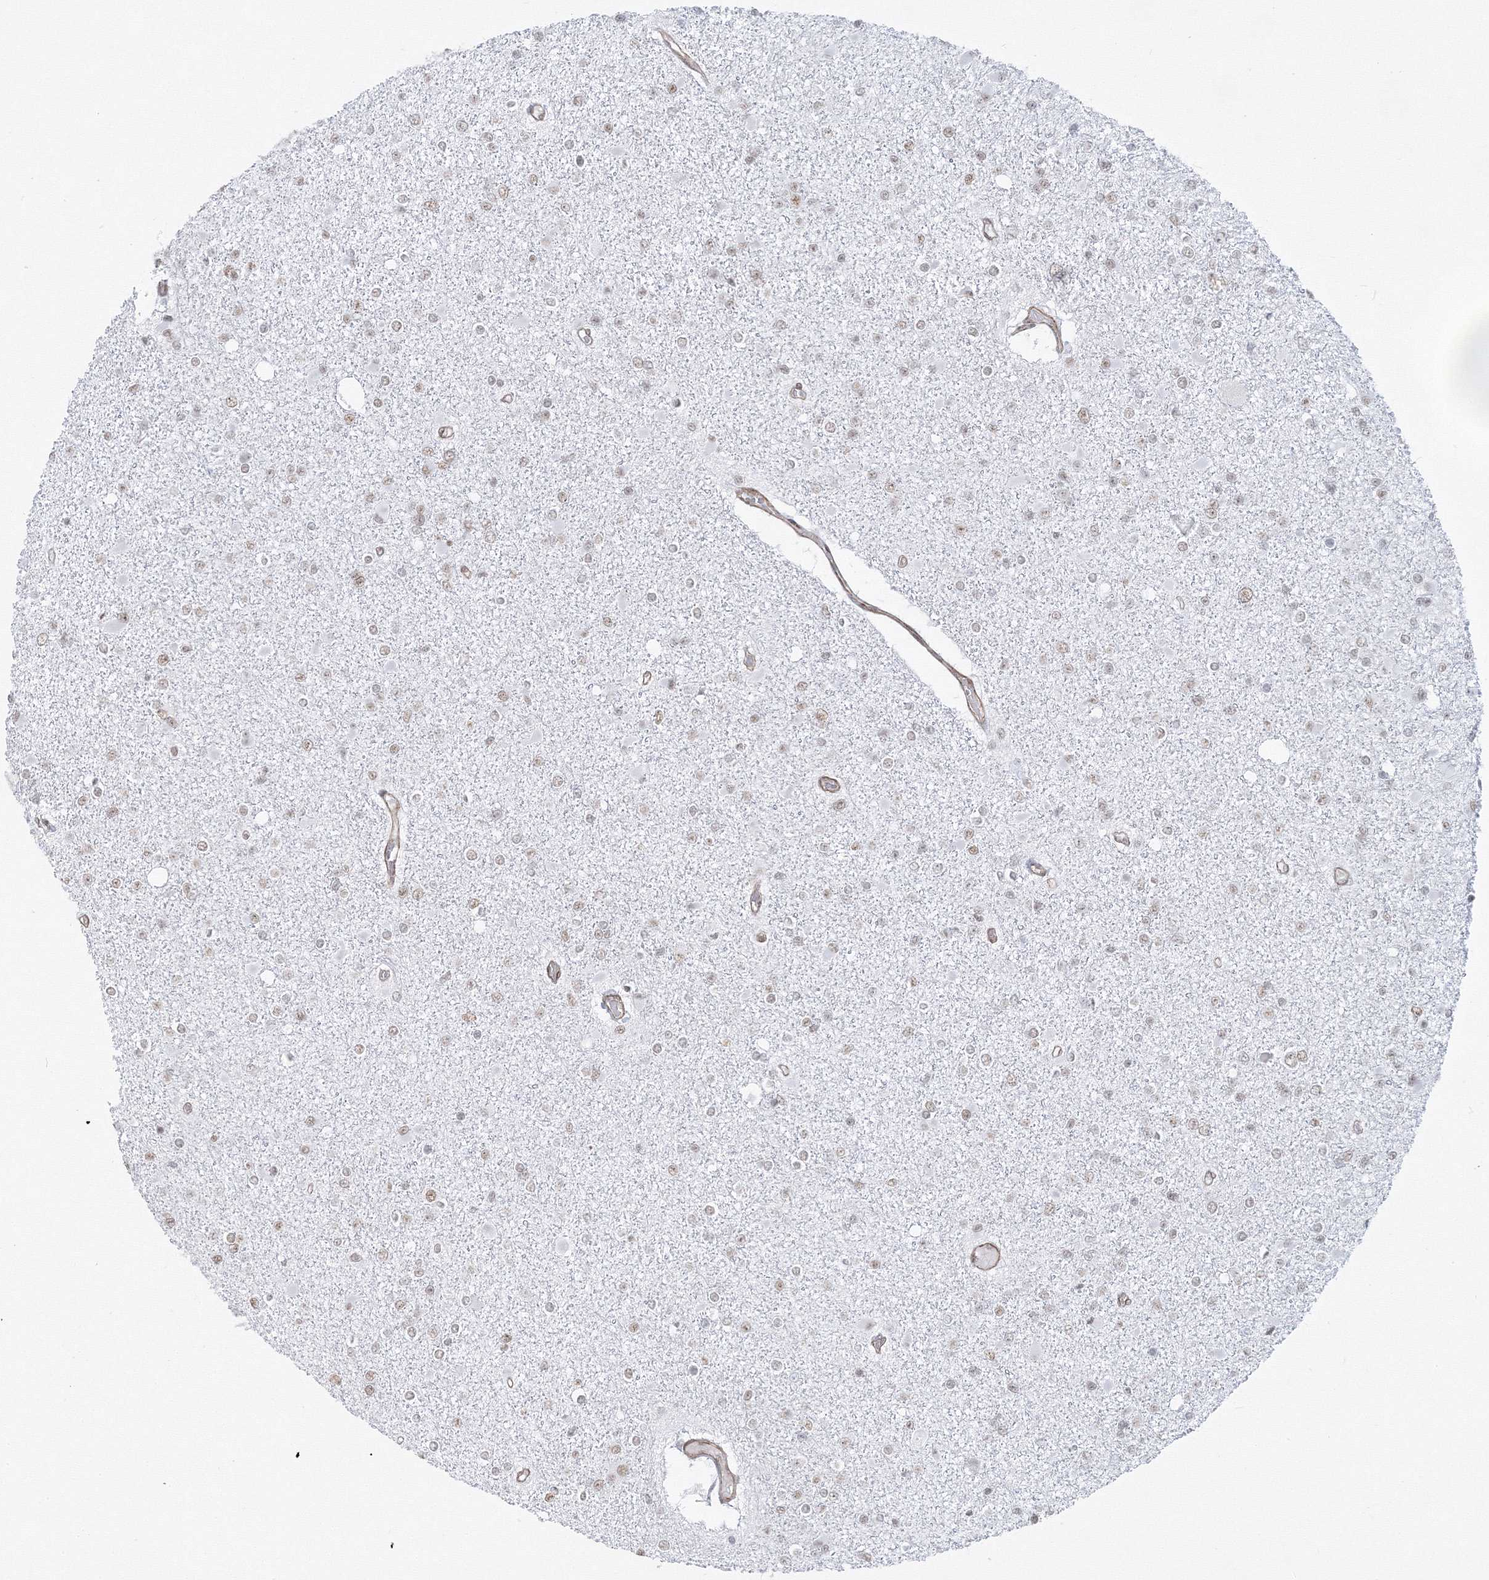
{"staining": {"intensity": "weak", "quantity": "25%-75%", "location": "nuclear"}, "tissue": "glioma", "cell_type": "Tumor cells", "image_type": "cancer", "snomed": [{"axis": "morphology", "description": "Glioma, malignant, Low grade"}, {"axis": "topography", "description": "Brain"}], "caption": "Human glioma stained with a protein marker shows weak staining in tumor cells.", "gene": "ZNF638", "patient": {"sex": "female", "age": 22}}